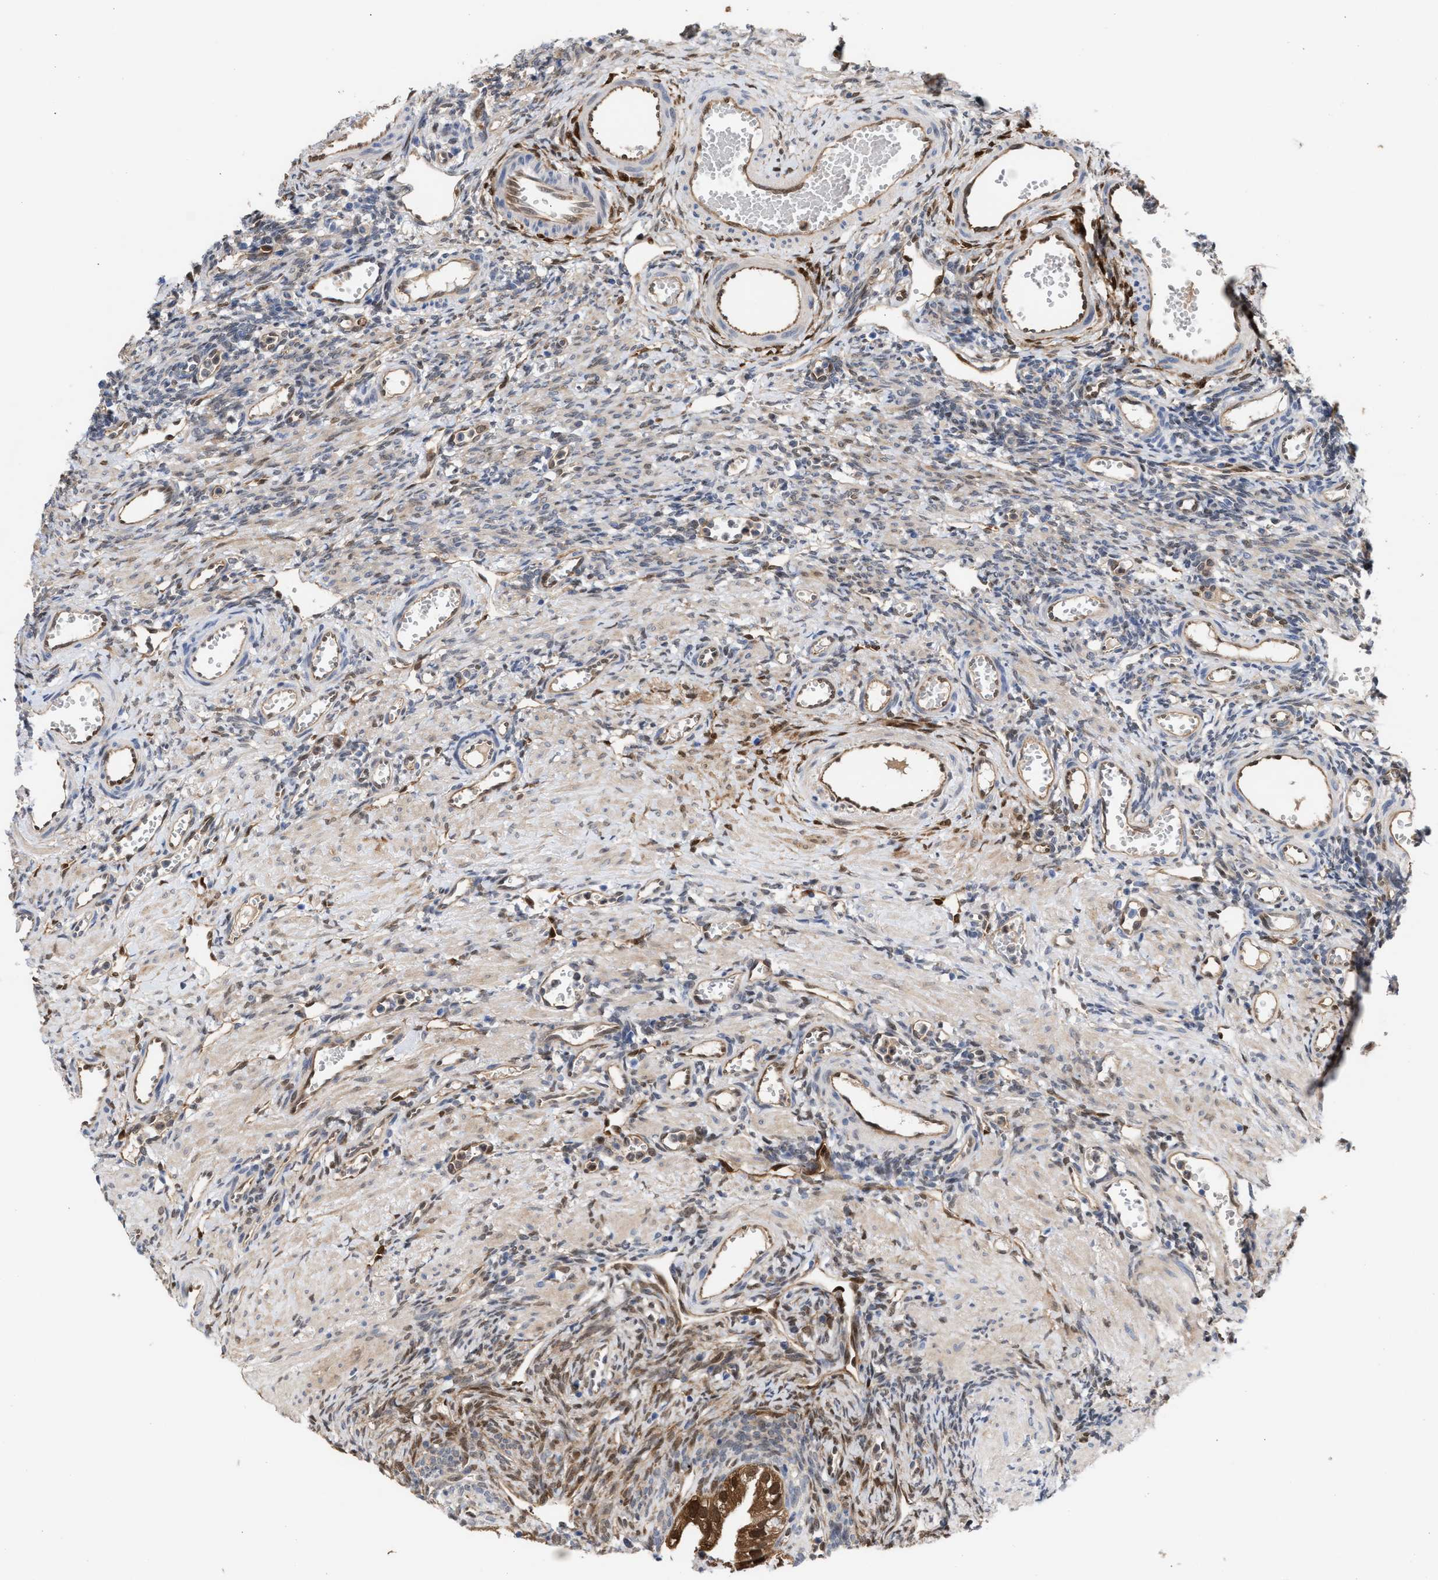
{"staining": {"intensity": "weak", "quantity": "<25%", "location": "cytoplasmic/membranous"}, "tissue": "ovary", "cell_type": "Follicle cells", "image_type": "normal", "snomed": [{"axis": "morphology", "description": "Normal tissue, NOS"}, {"axis": "topography", "description": "Ovary"}], "caption": "Immunohistochemical staining of unremarkable ovary exhibits no significant positivity in follicle cells. (Brightfield microscopy of DAB (3,3'-diaminobenzidine) IHC at high magnification).", "gene": "TP53I3", "patient": {"sex": "female", "age": 33}}